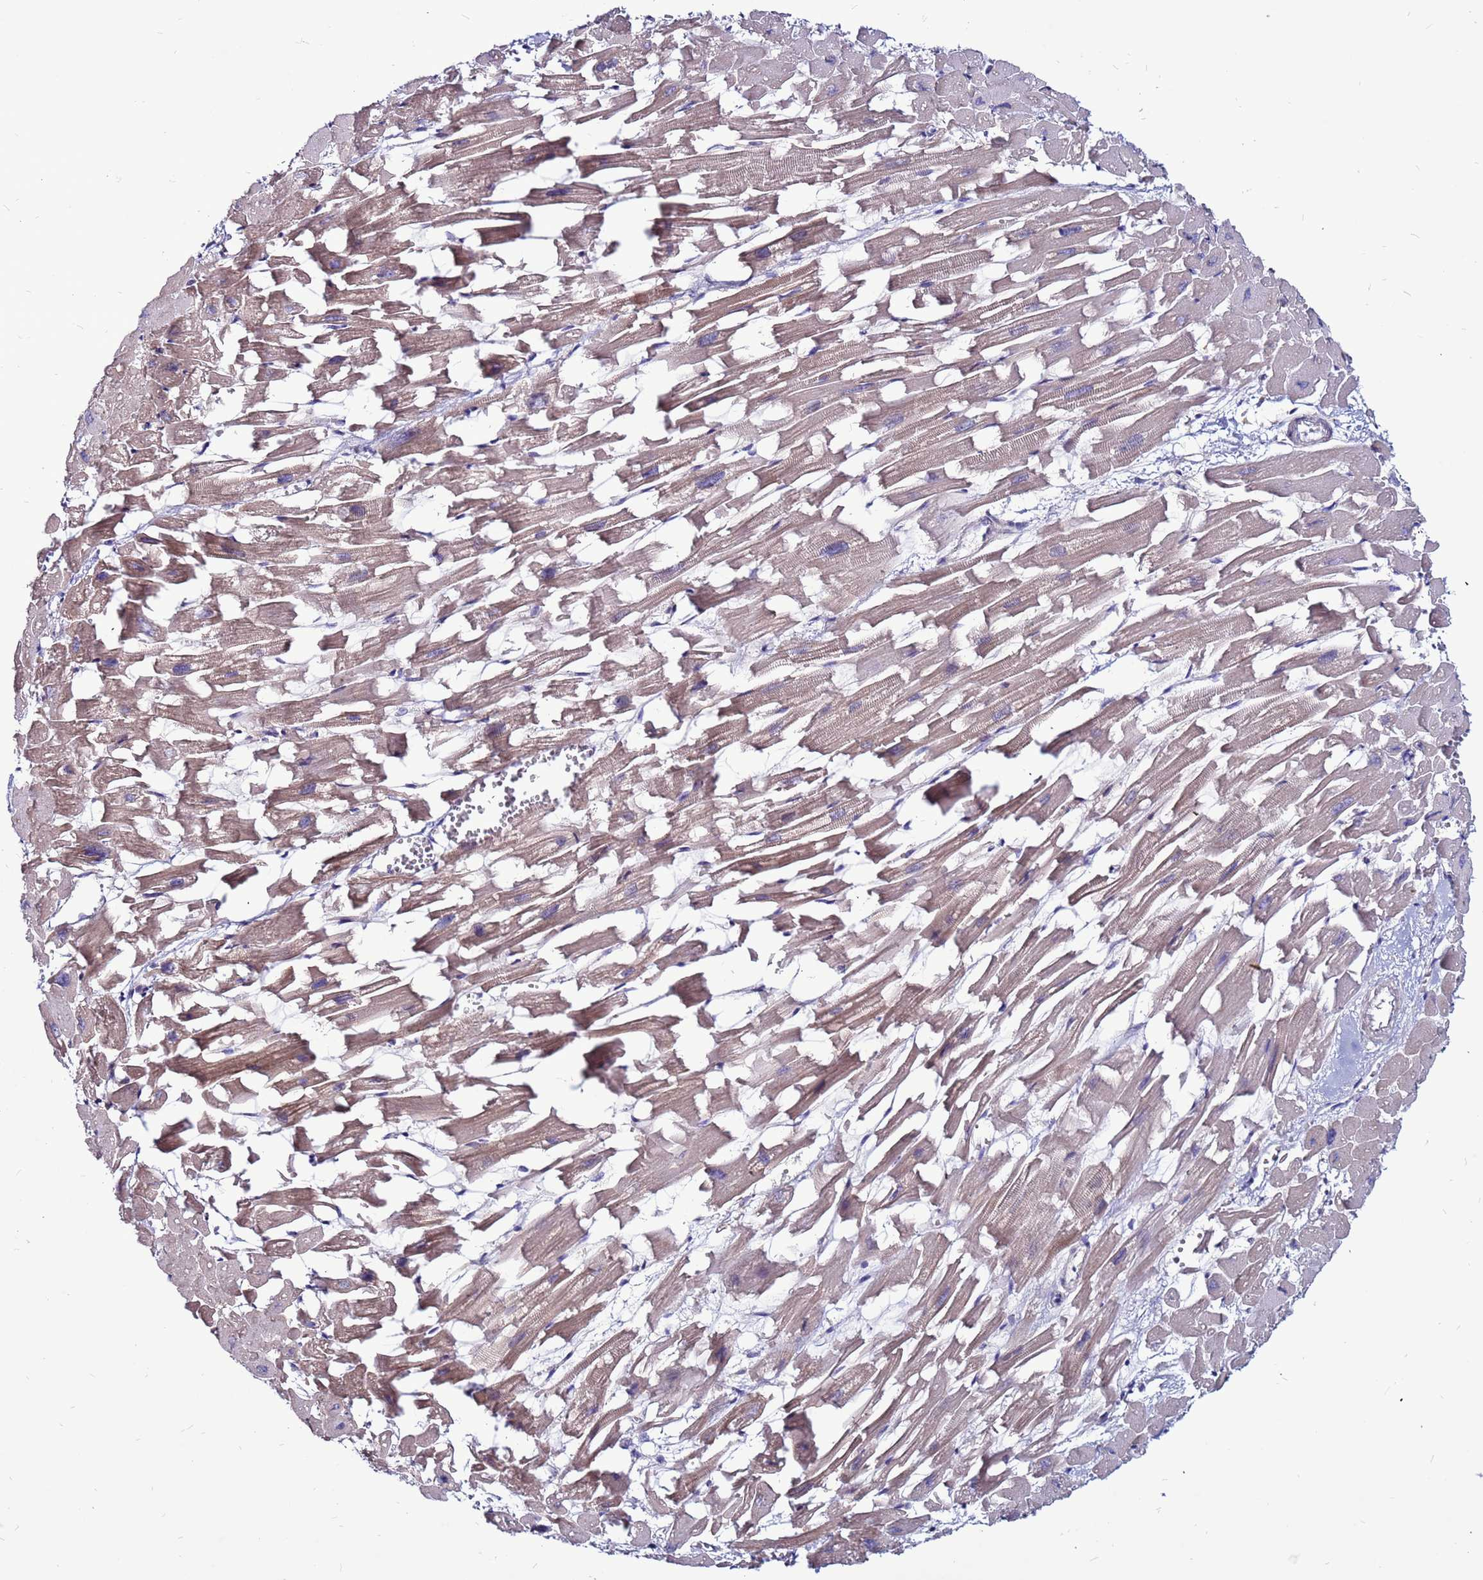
{"staining": {"intensity": "weak", "quantity": "25%-75%", "location": "cytoplasmic/membranous"}, "tissue": "heart muscle", "cell_type": "Cardiomyocytes", "image_type": "normal", "snomed": [{"axis": "morphology", "description": "Normal tissue, NOS"}, {"axis": "topography", "description": "Heart"}], "caption": "Cardiomyocytes demonstrate low levels of weak cytoplasmic/membranous staining in approximately 25%-75% of cells in unremarkable heart muscle.", "gene": "GPN3", "patient": {"sex": "female", "age": 64}}